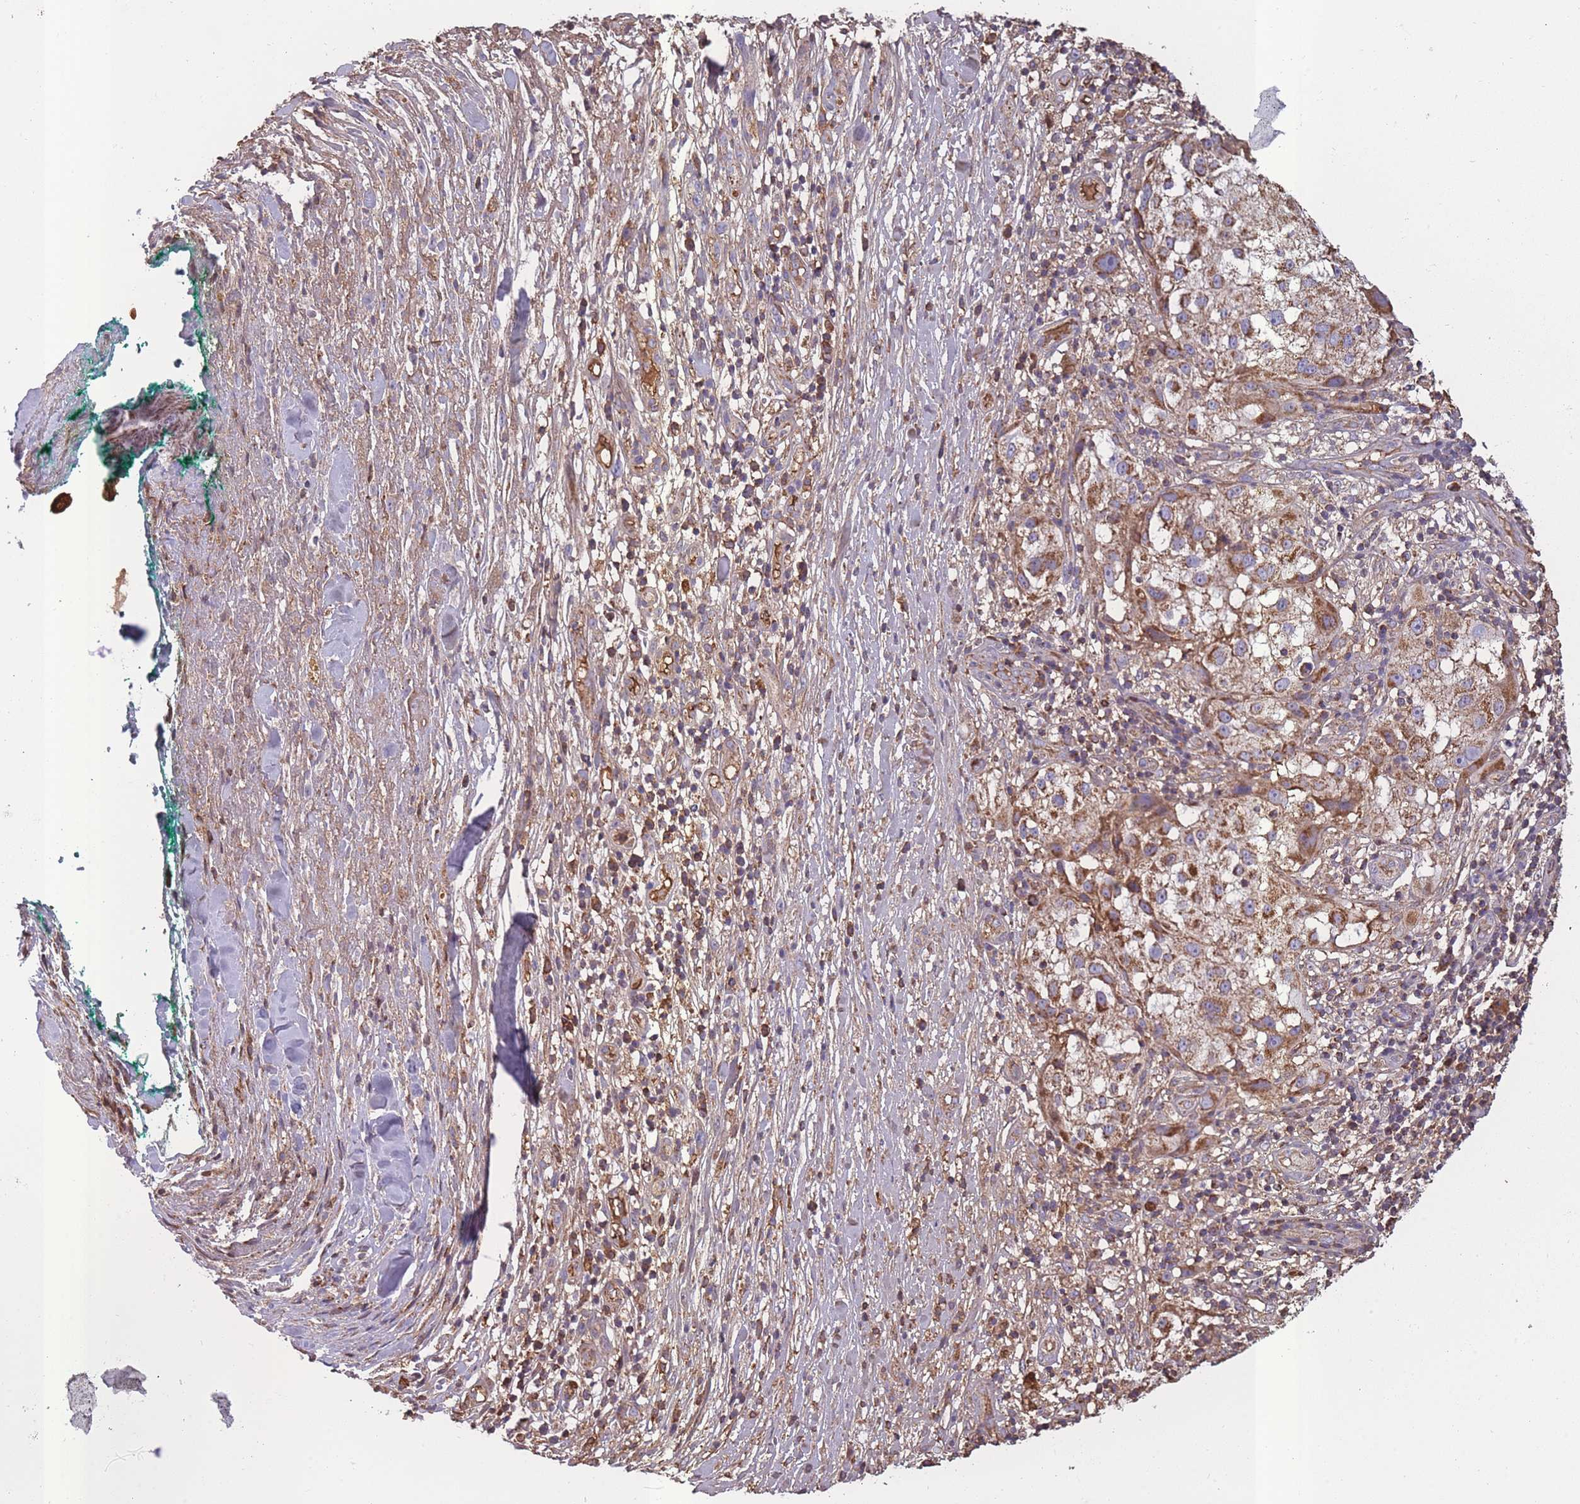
{"staining": {"intensity": "moderate", "quantity": ">75%", "location": "cytoplasmic/membranous"}, "tissue": "melanoma", "cell_type": "Tumor cells", "image_type": "cancer", "snomed": [{"axis": "morphology", "description": "Normal morphology"}, {"axis": "morphology", "description": "Malignant melanoma, NOS"}, {"axis": "topography", "description": "Skin"}], "caption": "Immunohistochemical staining of human melanoma shows medium levels of moderate cytoplasmic/membranous staining in about >75% of tumor cells.", "gene": "KAT2A", "patient": {"sex": "female", "age": 72}}